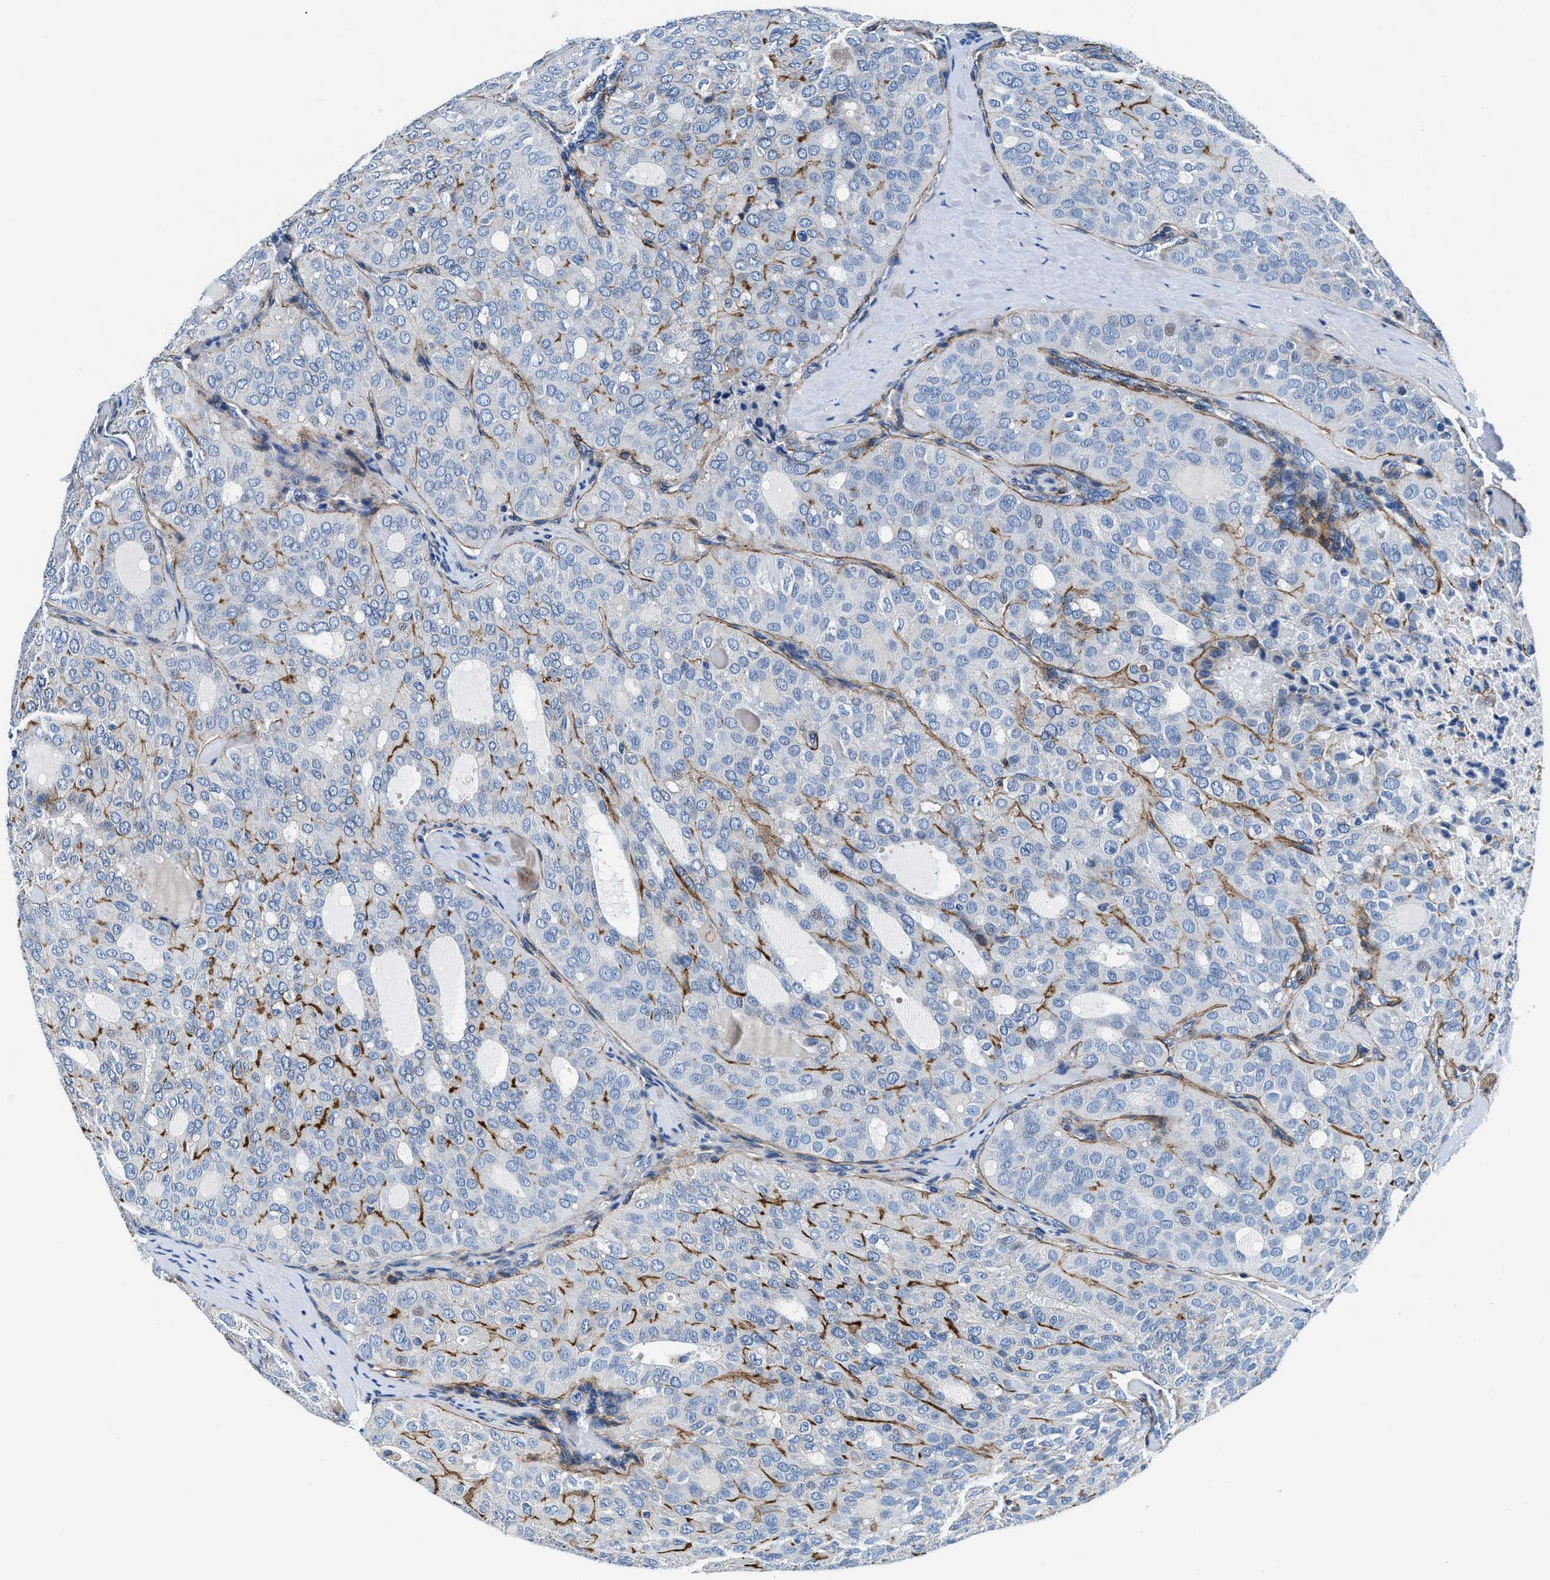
{"staining": {"intensity": "negative", "quantity": "none", "location": "none"}, "tissue": "thyroid cancer", "cell_type": "Tumor cells", "image_type": "cancer", "snomed": [{"axis": "morphology", "description": "Follicular adenoma carcinoma, NOS"}, {"axis": "topography", "description": "Thyroid gland"}], "caption": "Thyroid cancer (follicular adenoma carcinoma) stained for a protein using immunohistochemistry shows no staining tumor cells.", "gene": "DAG1", "patient": {"sex": "male", "age": 75}}